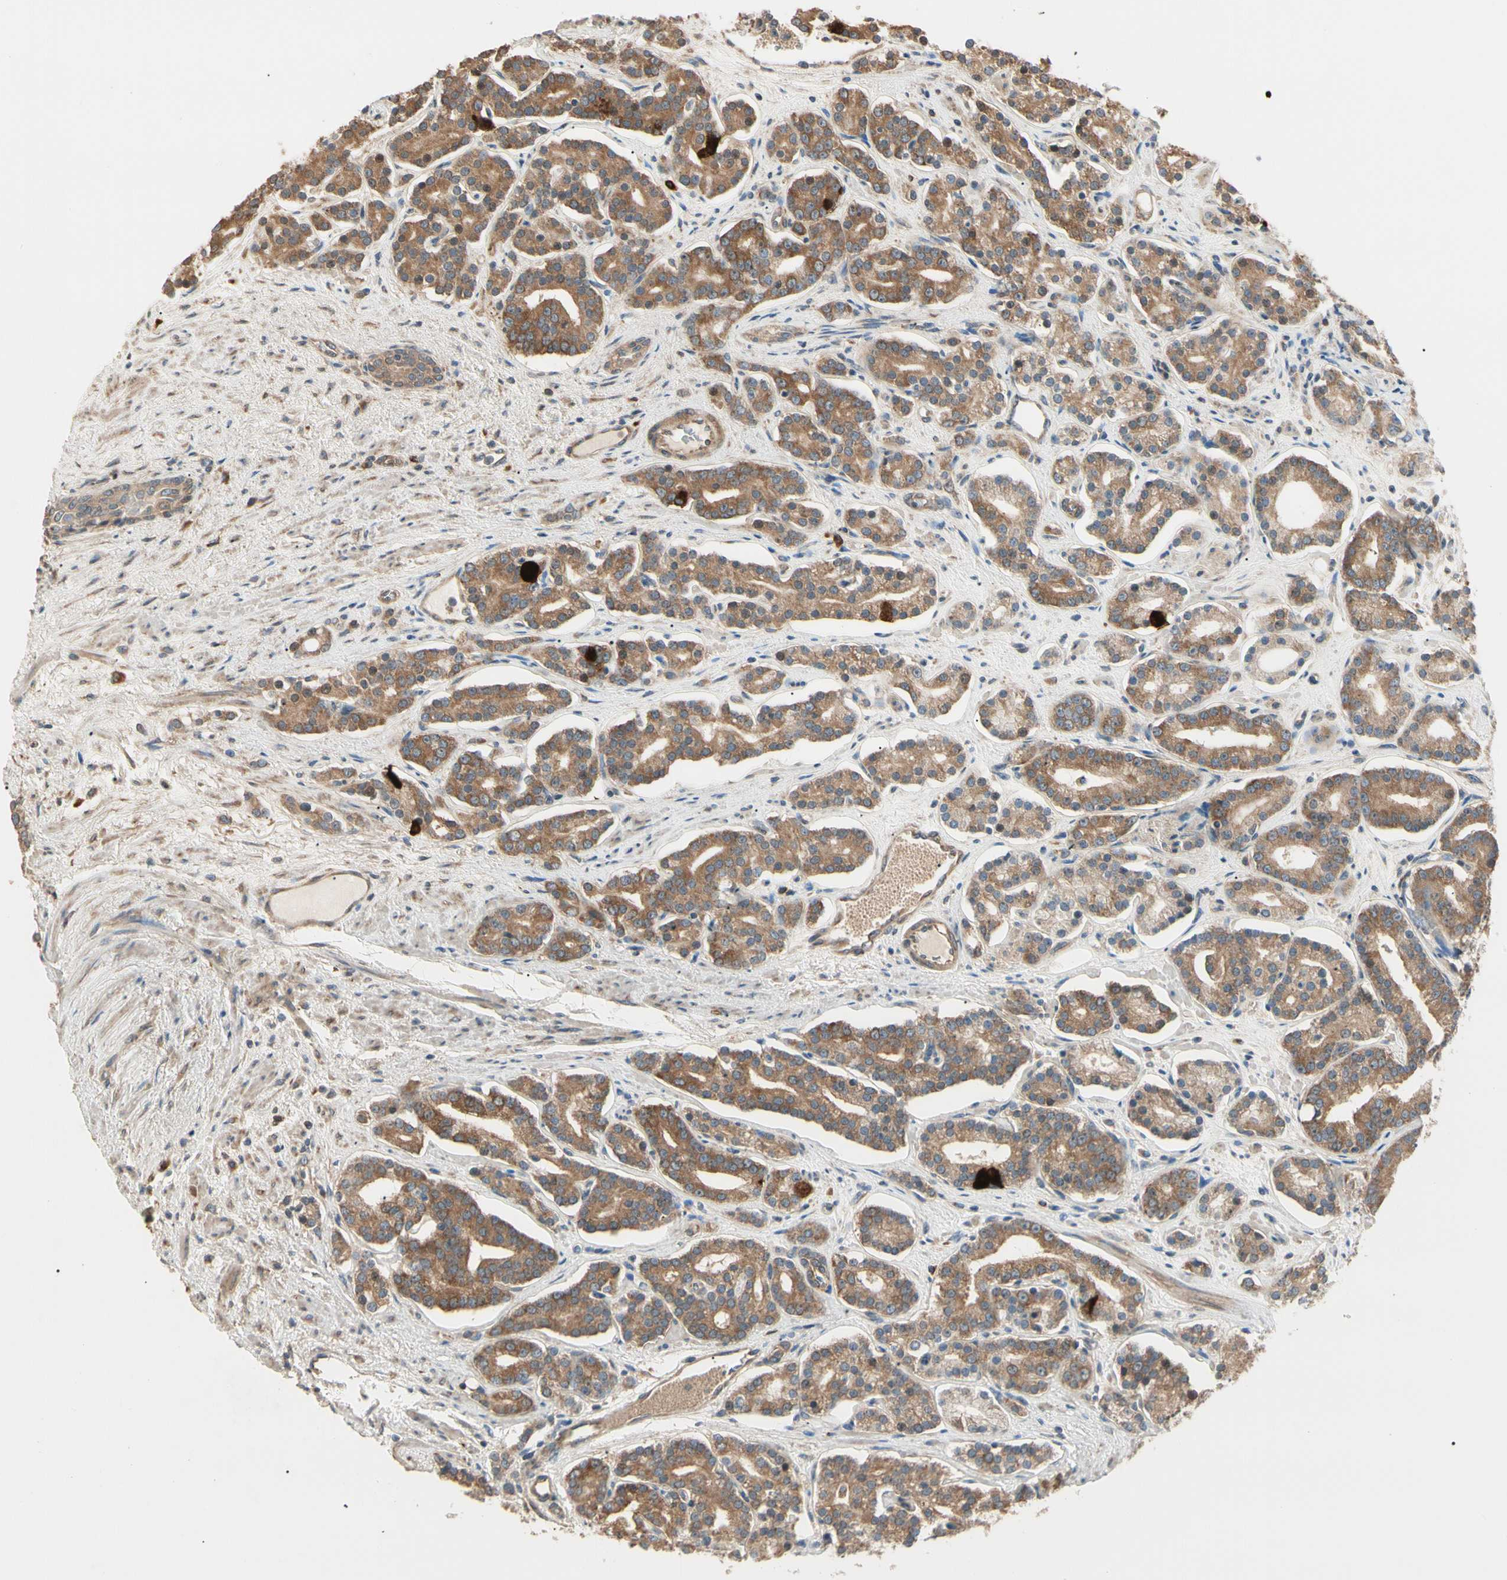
{"staining": {"intensity": "strong", "quantity": ">75%", "location": "cytoplasmic/membranous"}, "tissue": "prostate cancer", "cell_type": "Tumor cells", "image_type": "cancer", "snomed": [{"axis": "morphology", "description": "Adenocarcinoma, Low grade"}, {"axis": "topography", "description": "Prostate"}], "caption": "Prostate low-grade adenocarcinoma stained with DAB immunohistochemistry (IHC) shows high levels of strong cytoplasmic/membranous expression in about >75% of tumor cells.", "gene": "IRAG1", "patient": {"sex": "male", "age": 63}}